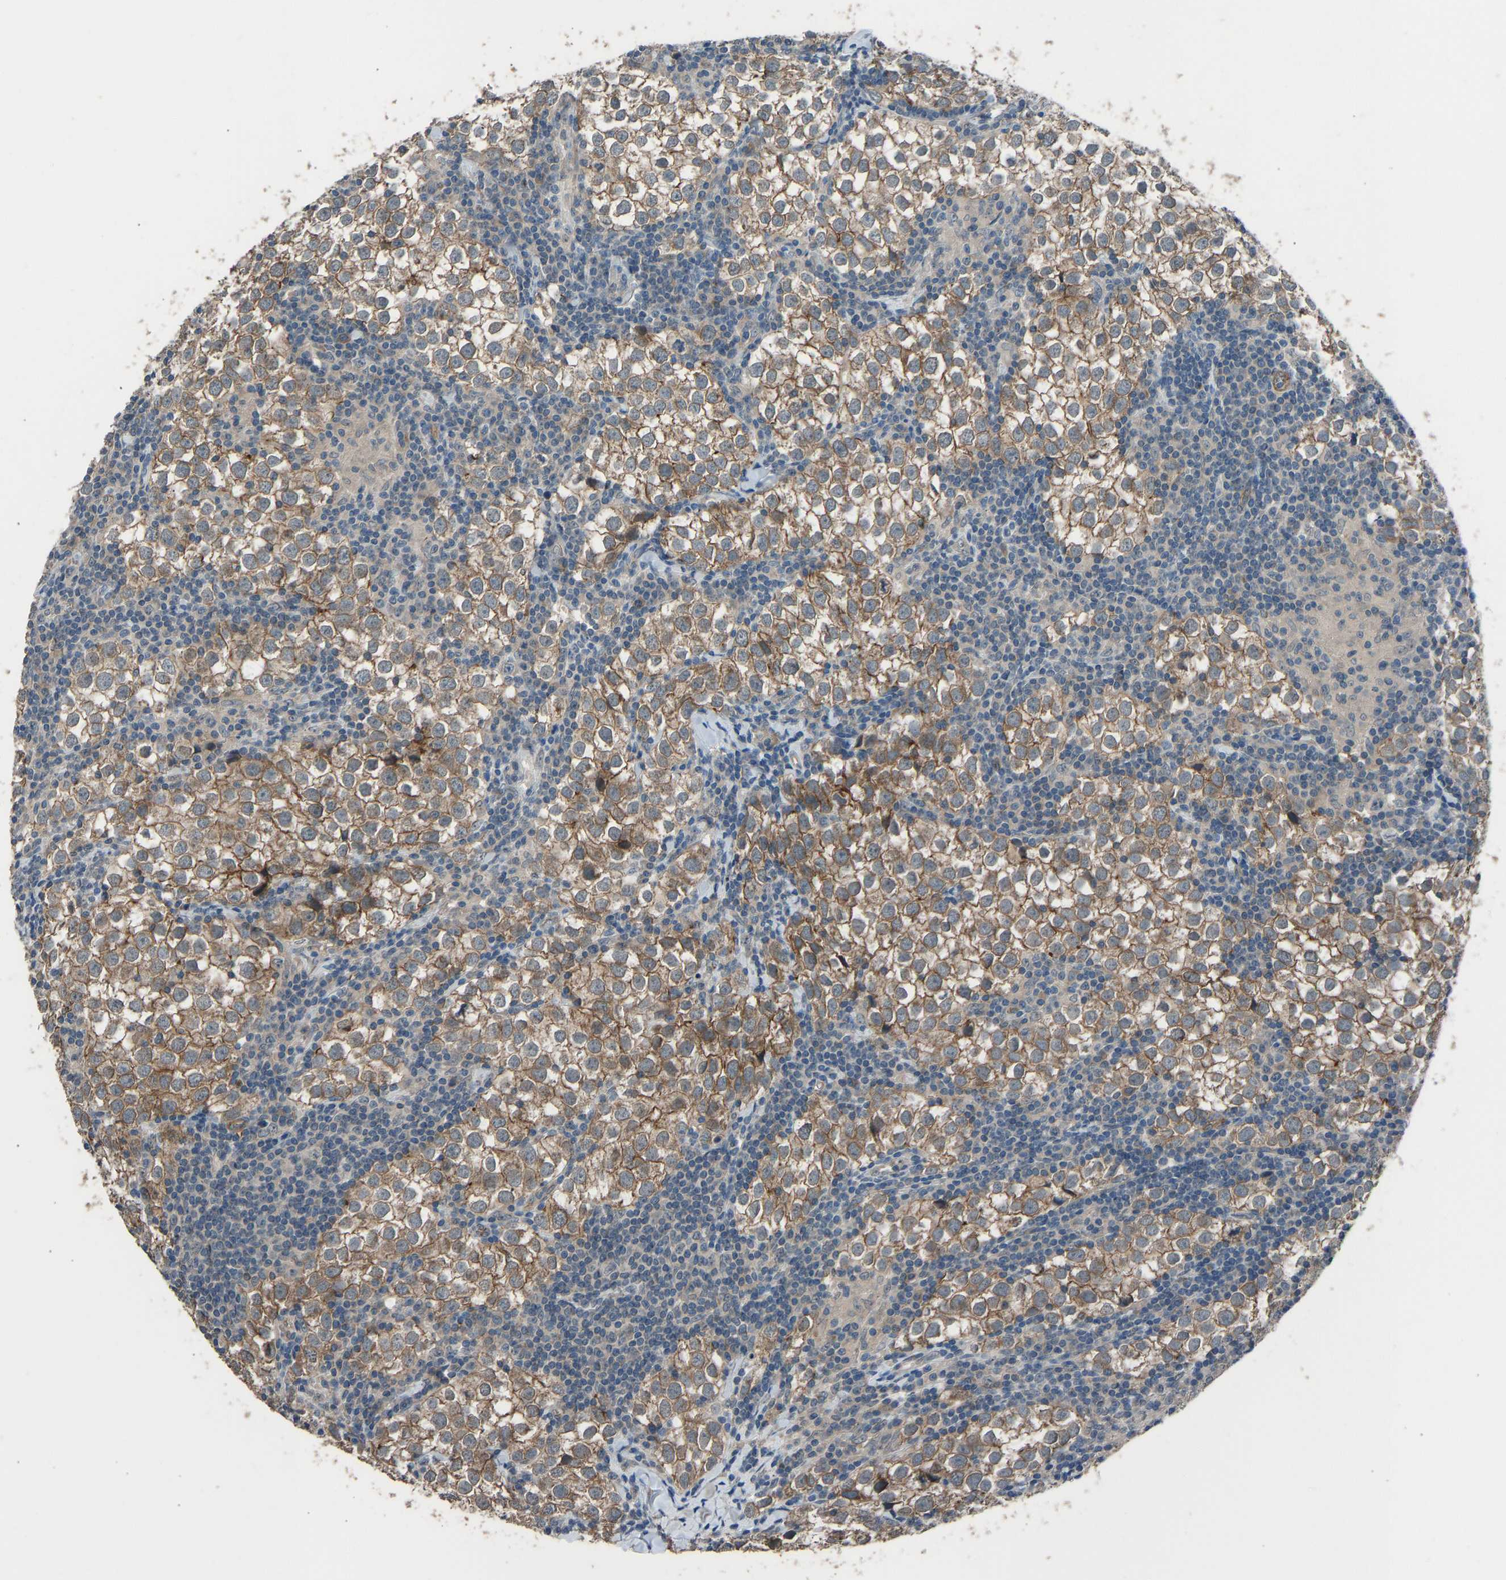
{"staining": {"intensity": "moderate", "quantity": ">75%", "location": "cytoplasmic/membranous"}, "tissue": "testis cancer", "cell_type": "Tumor cells", "image_type": "cancer", "snomed": [{"axis": "morphology", "description": "Seminoma, NOS"}, {"axis": "morphology", "description": "Carcinoma, Embryonal, NOS"}, {"axis": "topography", "description": "Testis"}], "caption": "Protein expression analysis of human testis cancer reveals moderate cytoplasmic/membranous positivity in approximately >75% of tumor cells.", "gene": "SLC43A1", "patient": {"sex": "male", "age": 36}}